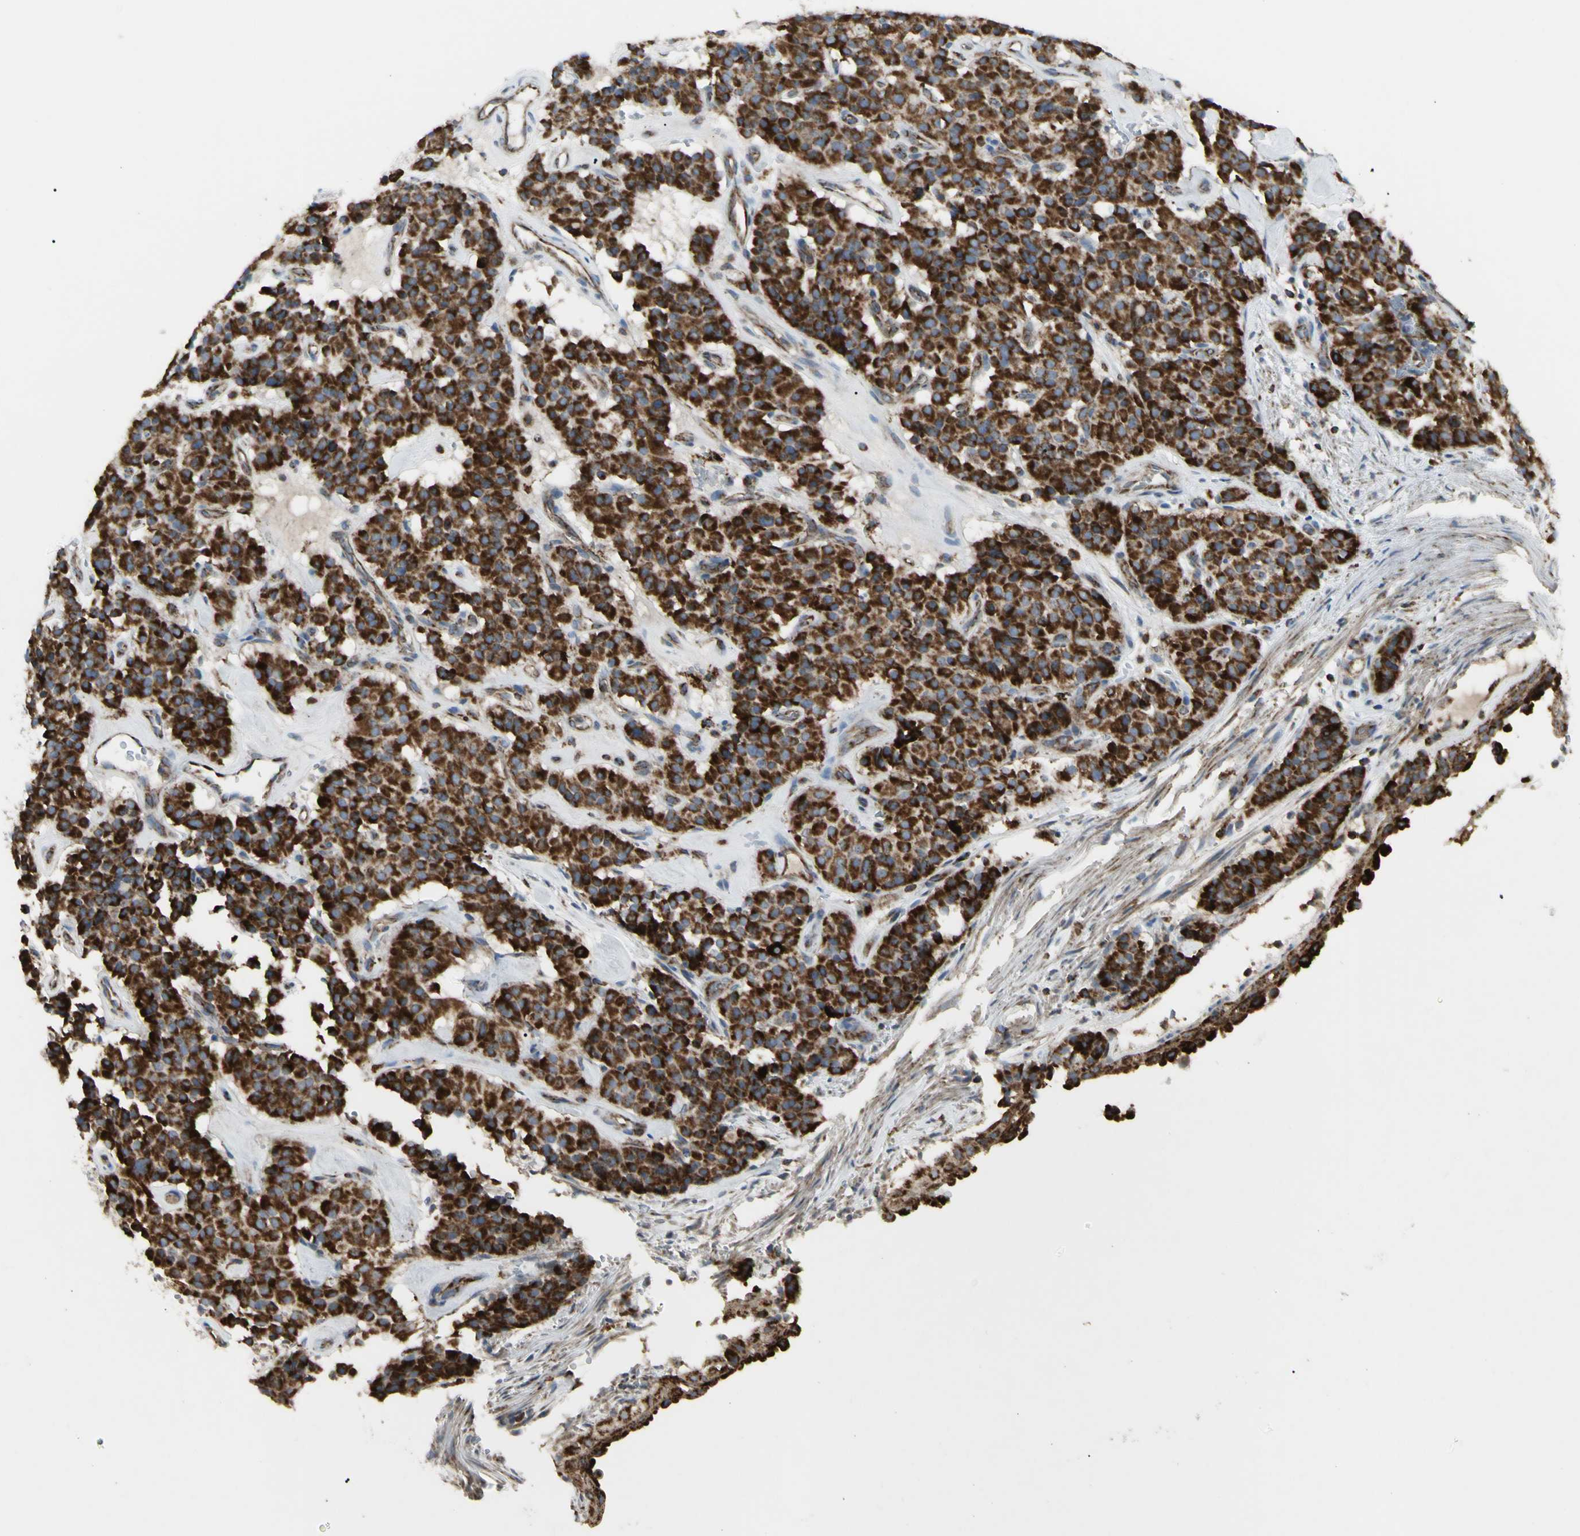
{"staining": {"intensity": "strong", "quantity": ">75%", "location": "cytoplasmic/membranous"}, "tissue": "carcinoid", "cell_type": "Tumor cells", "image_type": "cancer", "snomed": [{"axis": "morphology", "description": "Carcinoid, malignant, NOS"}, {"axis": "topography", "description": "Lung"}], "caption": "Strong cytoplasmic/membranous protein expression is identified in approximately >75% of tumor cells in carcinoid.", "gene": "CYB5R1", "patient": {"sex": "male", "age": 30}}